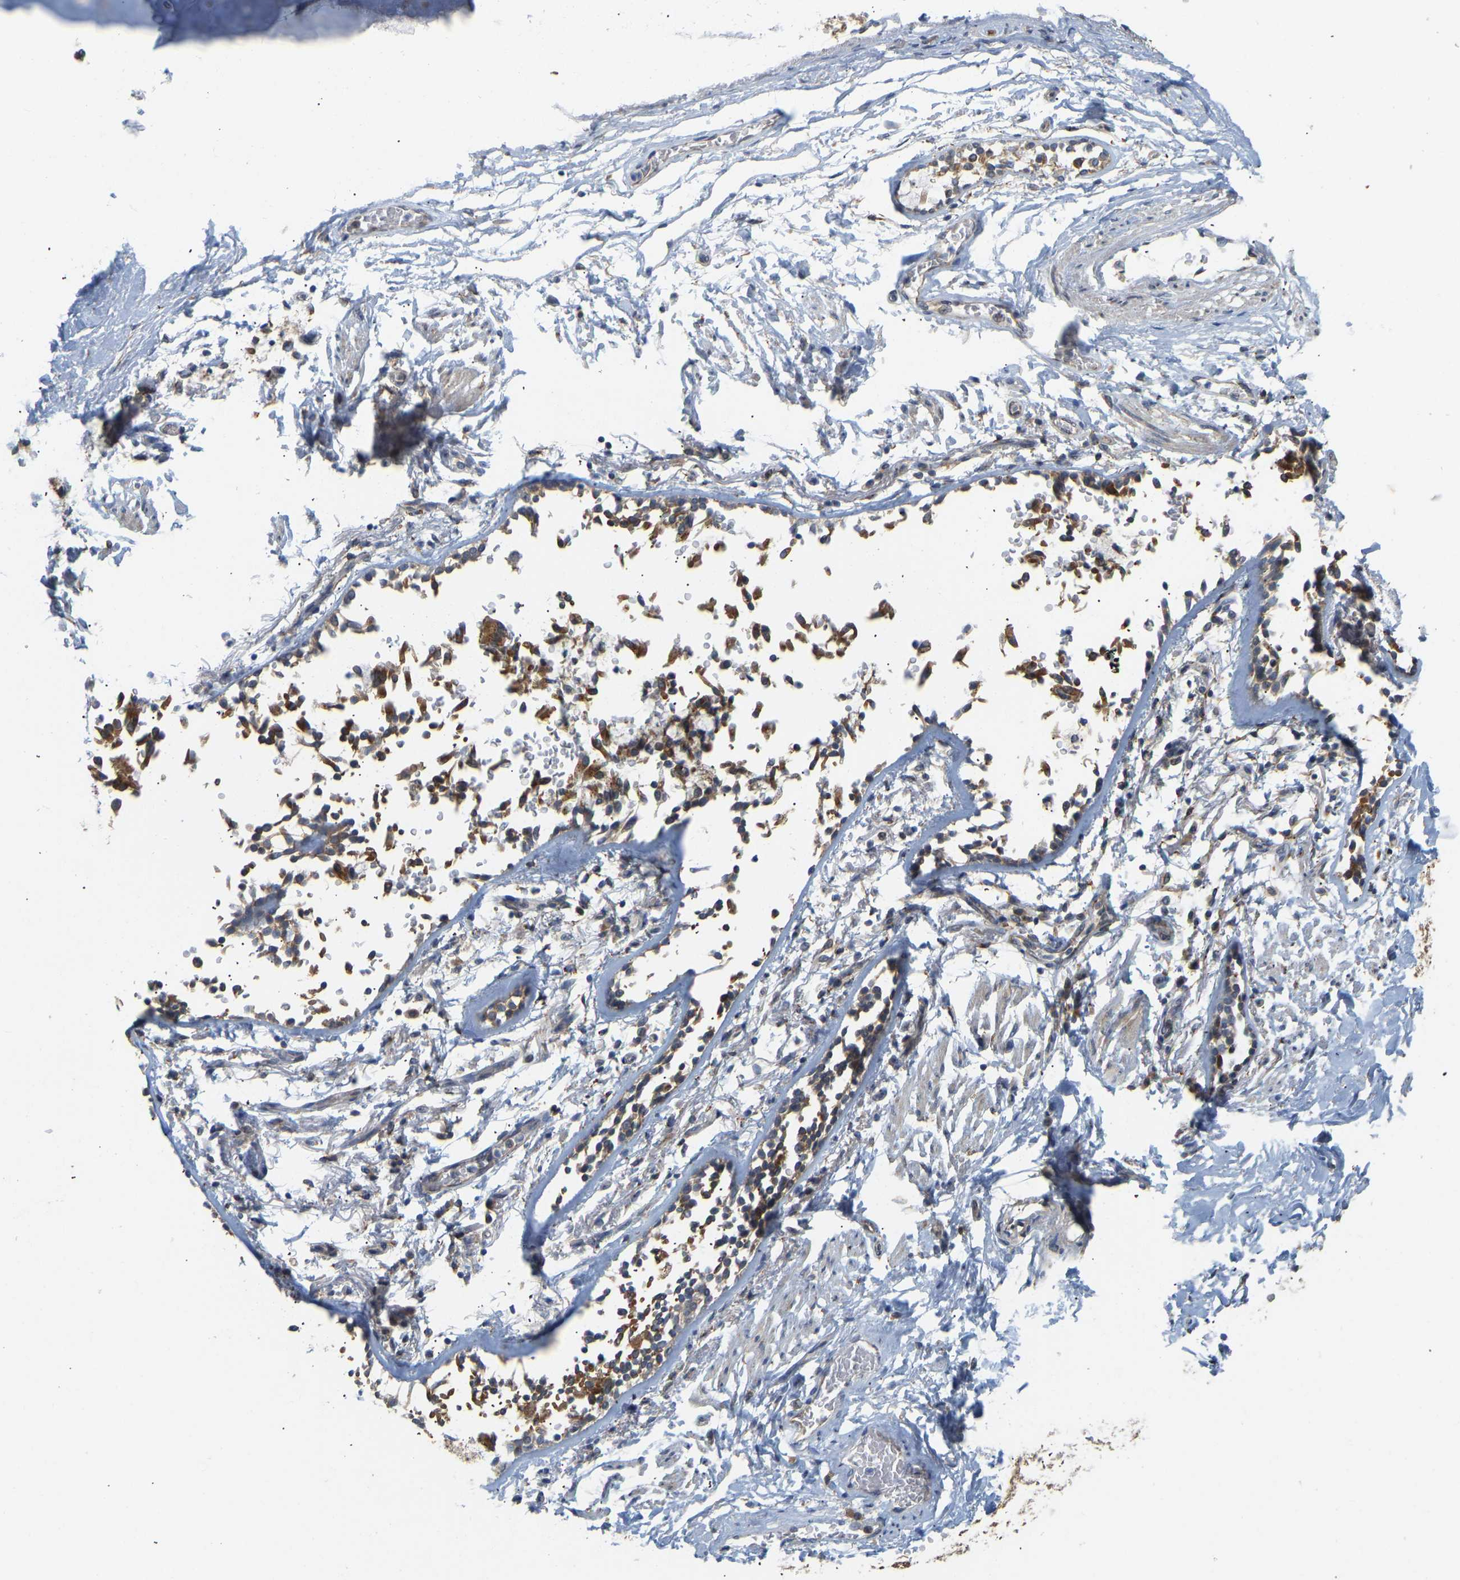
{"staining": {"intensity": "moderate", "quantity": "25%-75%", "location": "cytoplasmic/membranous"}, "tissue": "adipose tissue", "cell_type": "Adipocytes", "image_type": "normal", "snomed": [{"axis": "morphology", "description": "Normal tissue, NOS"}, {"axis": "topography", "description": "Cartilage tissue"}, {"axis": "topography", "description": "Lung"}], "caption": "Immunohistochemistry (IHC) histopathology image of benign adipose tissue: adipose tissue stained using immunohistochemistry (IHC) displays medium levels of moderate protein expression localized specifically in the cytoplasmic/membranous of adipocytes, appearing as a cytoplasmic/membranous brown color.", "gene": "BEND3", "patient": {"sex": "female", "age": 77}}